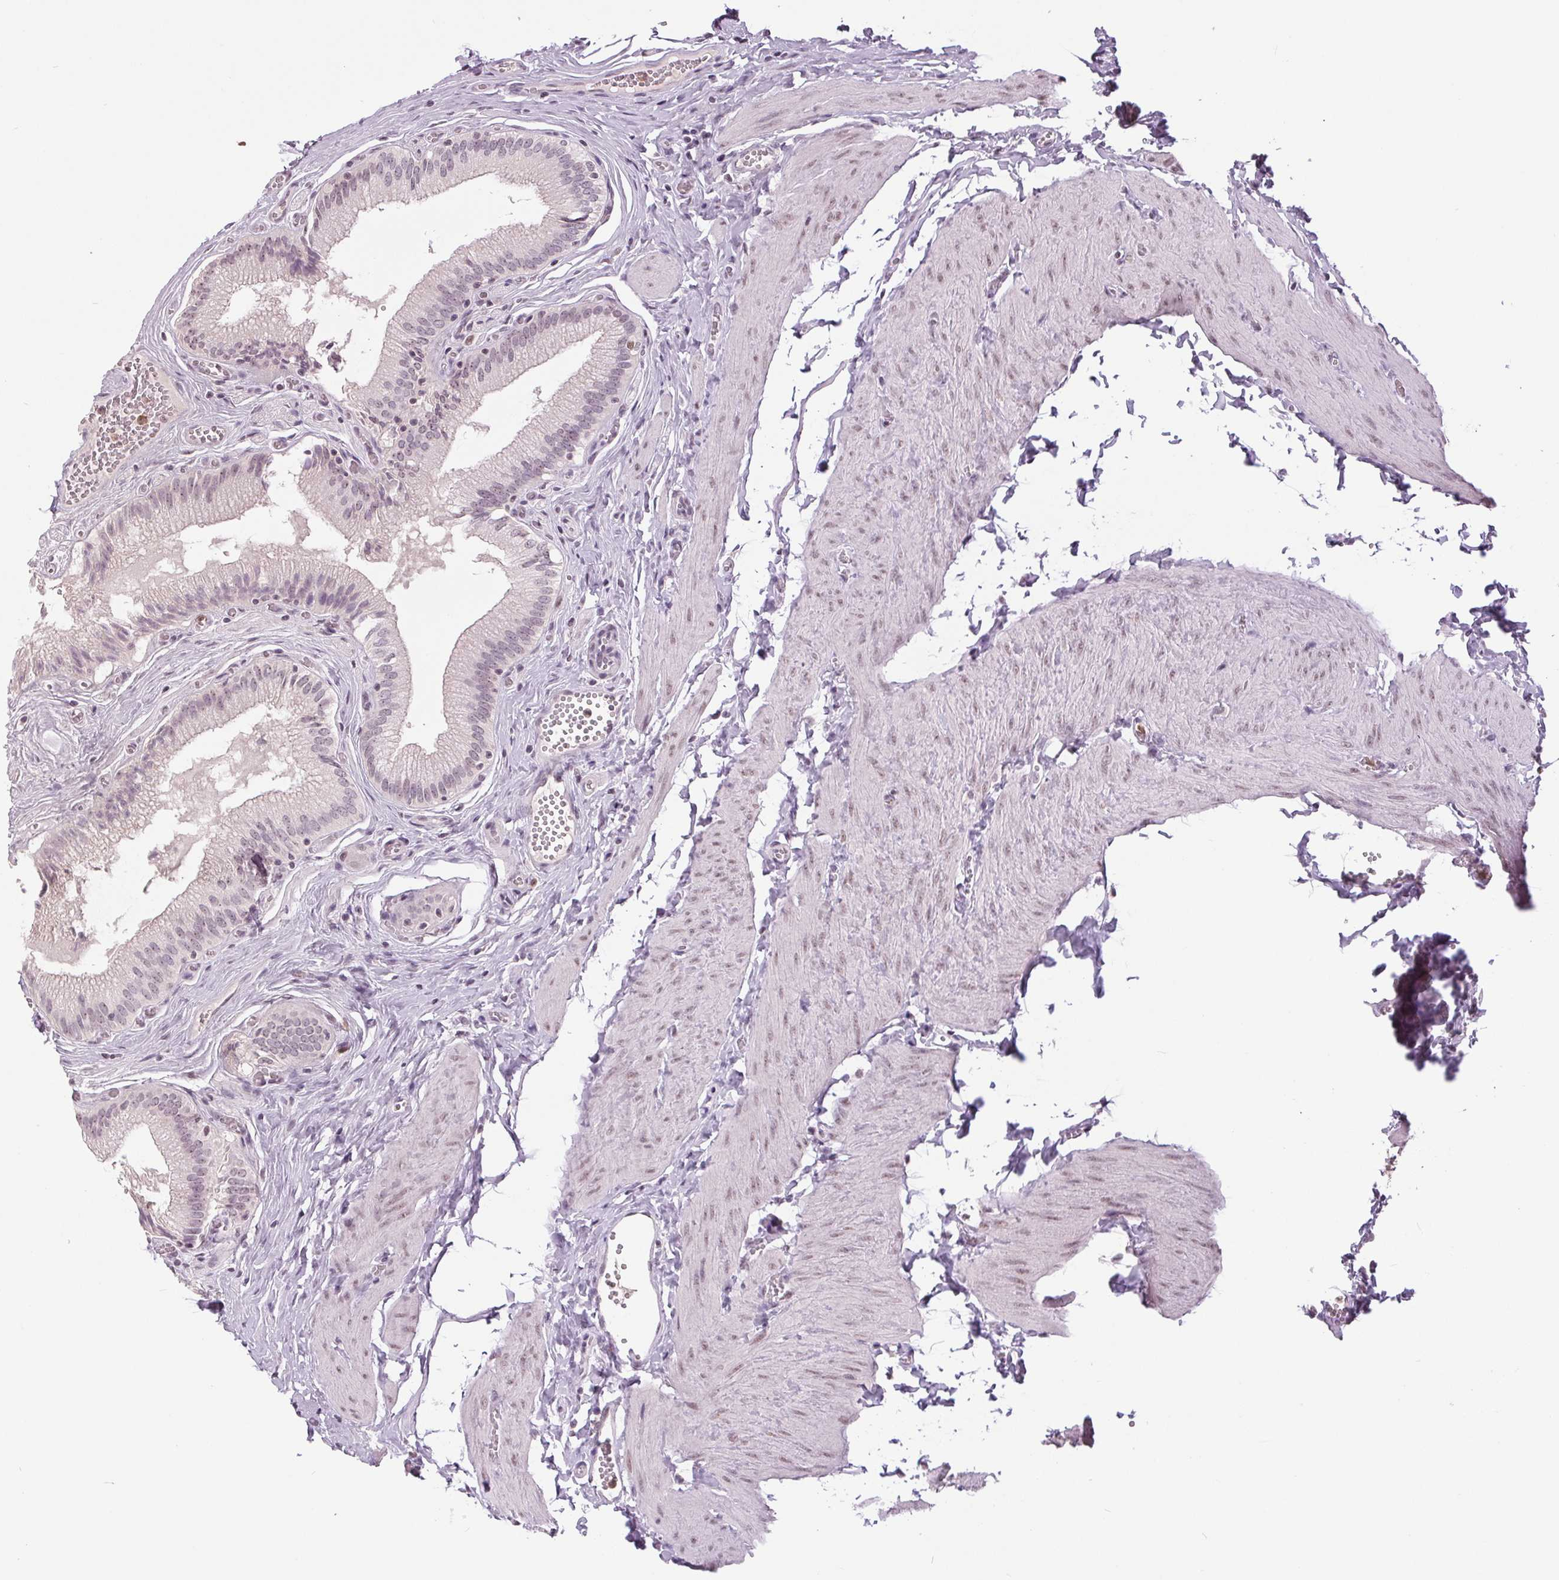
{"staining": {"intensity": "moderate", "quantity": "25%-75%", "location": "nuclear"}, "tissue": "gallbladder", "cell_type": "Glandular cells", "image_type": "normal", "snomed": [{"axis": "morphology", "description": "Normal tissue, NOS"}, {"axis": "topography", "description": "Gallbladder"}, {"axis": "topography", "description": "Peripheral nerve tissue"}], "caption": "DAB (3,3'-diaminobenzidine) immunohistochemical staining of benign human gallbladder reveals moderate nuclear protein positivity in approximately 25%-75% of glandular cells. (DAB (3,3'-diaminobenzidine) = brown stain, brightfield microscopy at high magnification).", "gene": "SMIM6", "patient": {"sex": "male", "age": 17}}